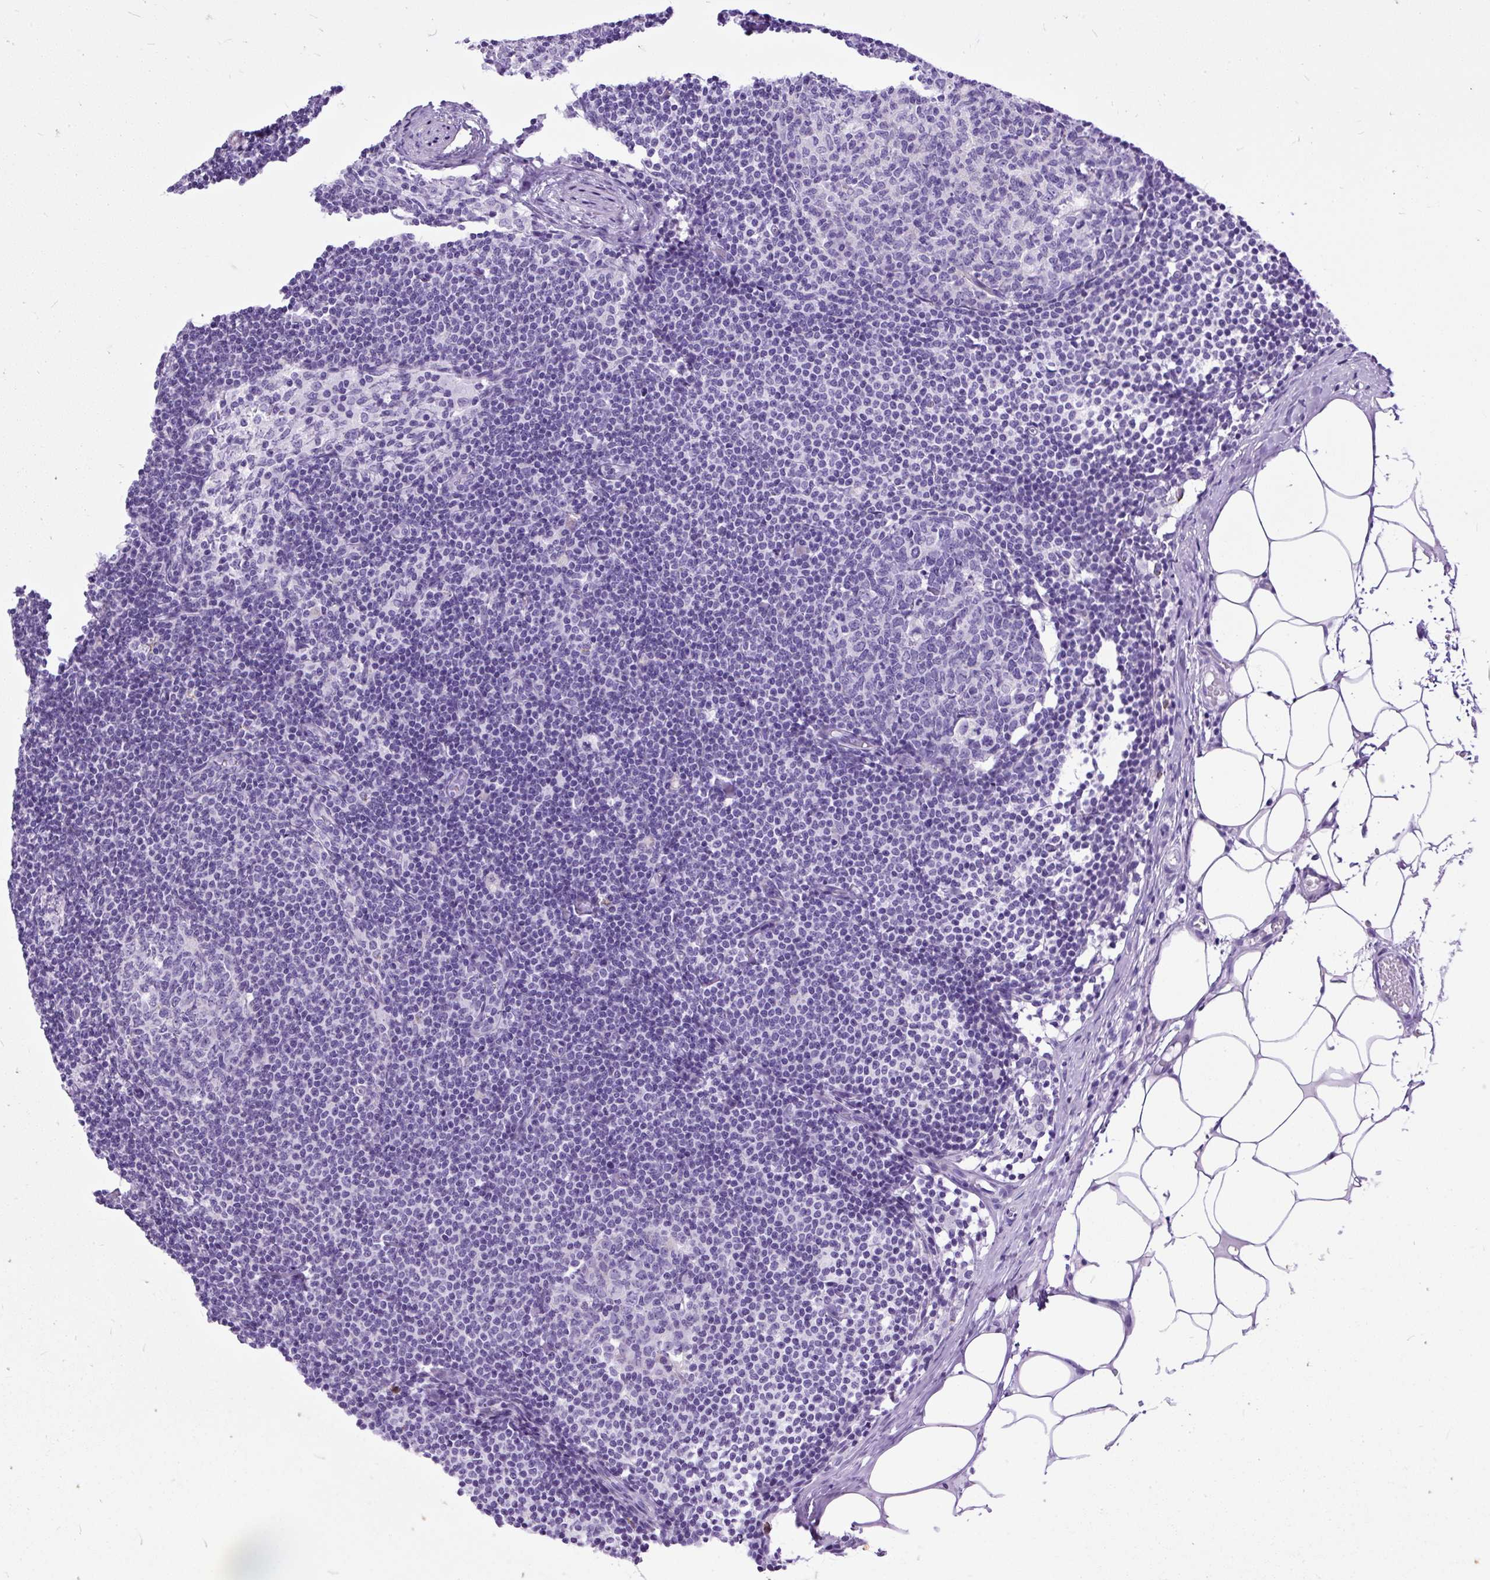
{"staining": {"intensity": "negative", "quantity": "none", "location": "none"}, "tissue": "lymph node", "cell_type": "Germinal center cells", "image_type": "normal", "snomed": [{"axis": "morphology", "description": "Normal tissue, NOS"}, {"axis": "topography", "description": "Lymph node"}], "caption": "Micrograph shows no protein positivity in germinal center cells of benign lymph node. (DAB (3,3'-diaminobenzidine) IHC, high magnification).", "gene": "ZNF256", "patient": {"sex": "male", "age": 49}}